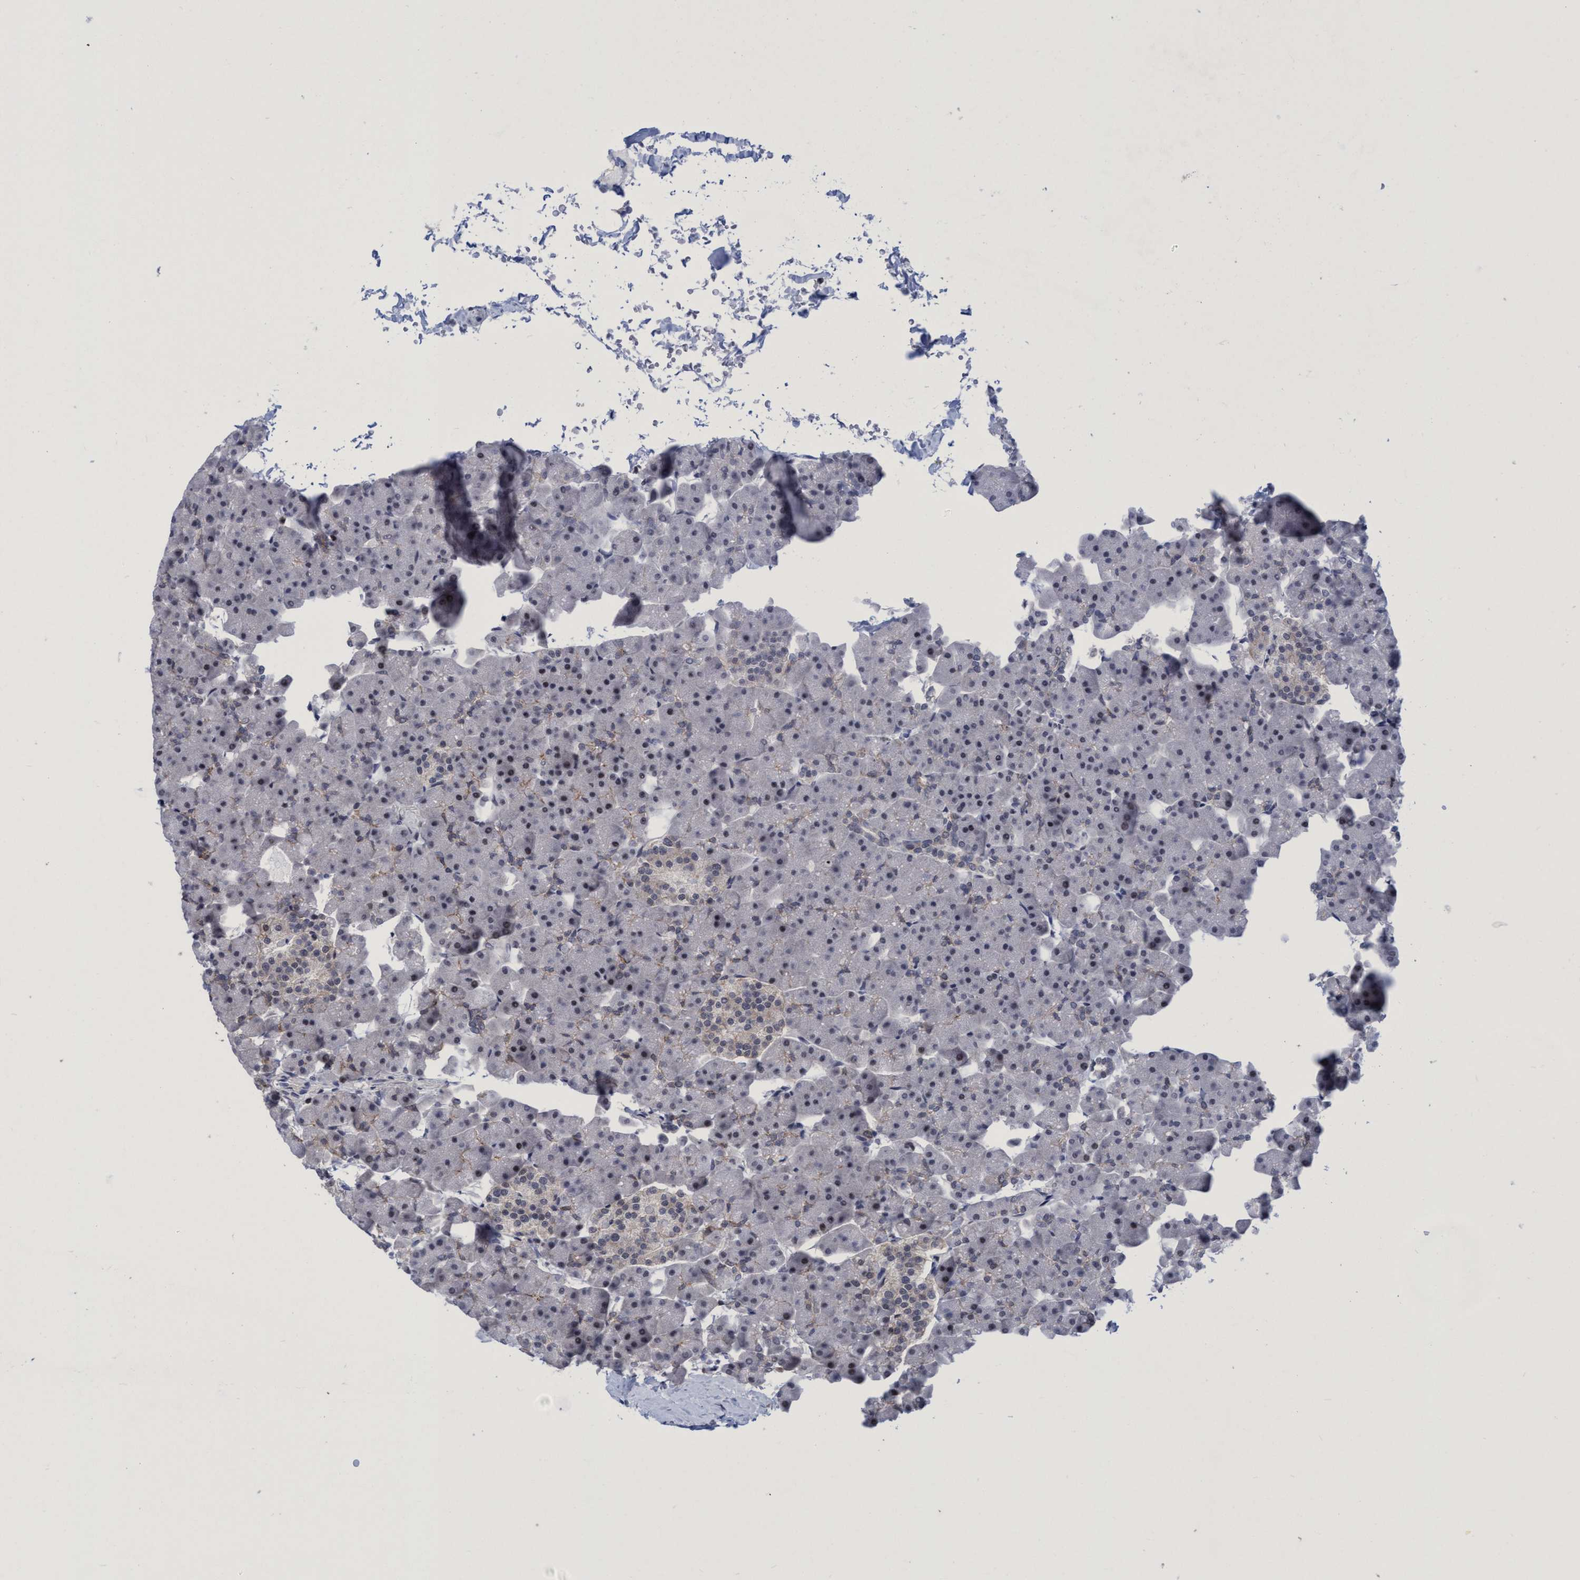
{"staining": {"intensity": "moderate", "quantity": "<25%", "location": "nuclear"}, "tissue": "pancreas", "cell_type": "Exocrine glandular cells", "image_type": "normal", "snomed": [{"axis": "morphology", "description": "Normal tissue, NOS"}, {"axis": "topography", "description": "Pancreas"}], "caption": "Immunohistochemical staining of benign pancreas exhibits low levels of moderate nuclear staining in approximately <25% of exocrine glandular cells.", "gene": "C9orf78", "patient": {"sex": "male", "age": 35}}